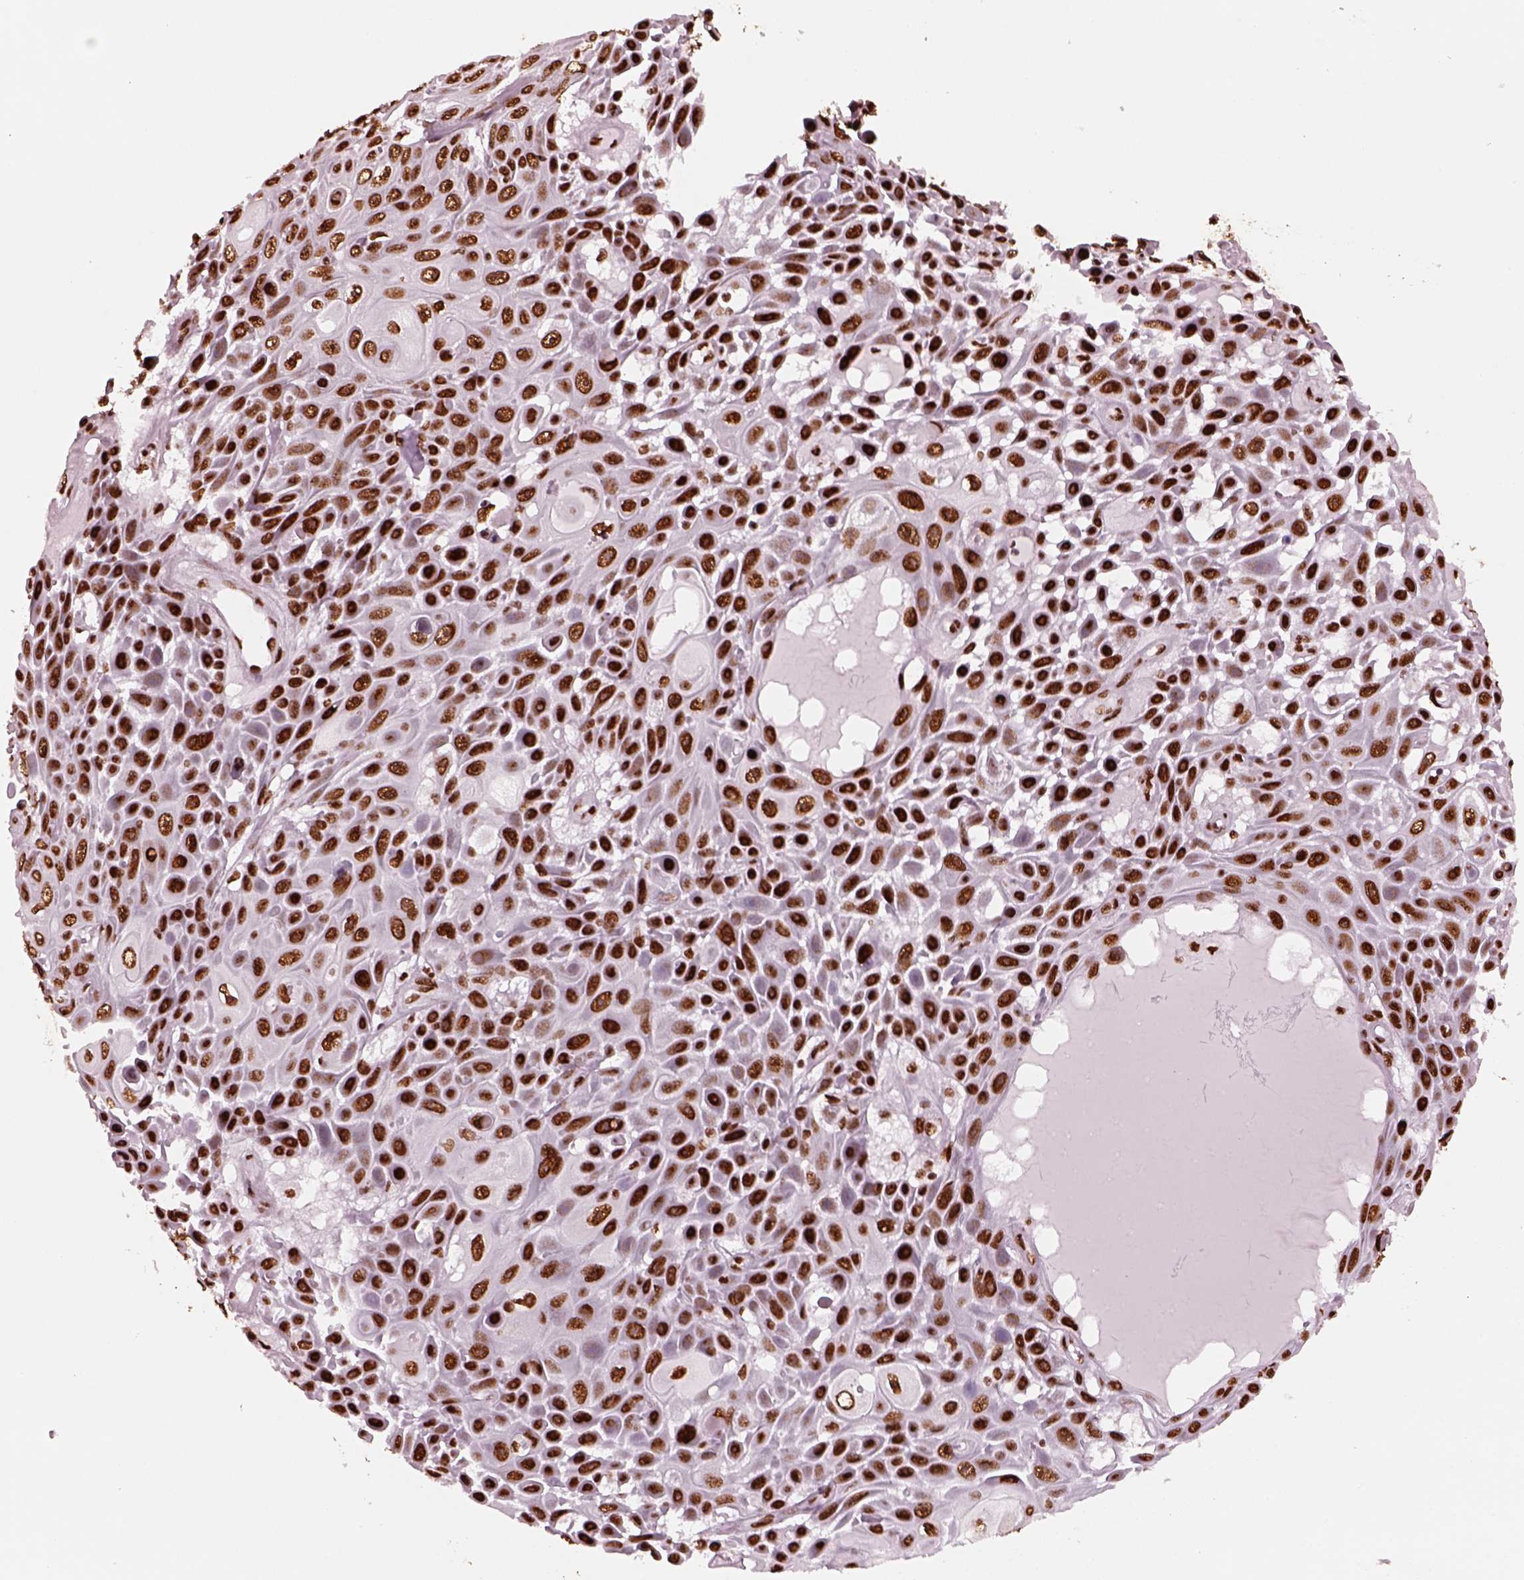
{"staining": {"intensity": "strong", "quantity": ">75%", "location": "nuclear"}, "tissue": "skin cancer", "cell_type": "Tumor cells", "image_type": "cancer", "snomed": [{"axis": "morphology", "description": "Squamous cell carcinoma, NOS"}, {"axis": "topography", "description": "Skin"}], "caption": "Skin cancer was stained to show a protein in brown. There is high levels of strong nuclear staining in about >75% of tumor cells. (IHC, brightfield microscopy, high magnification).", "gene": "CBFA2T3", "patient": {"sex": "male", "age": 82}}